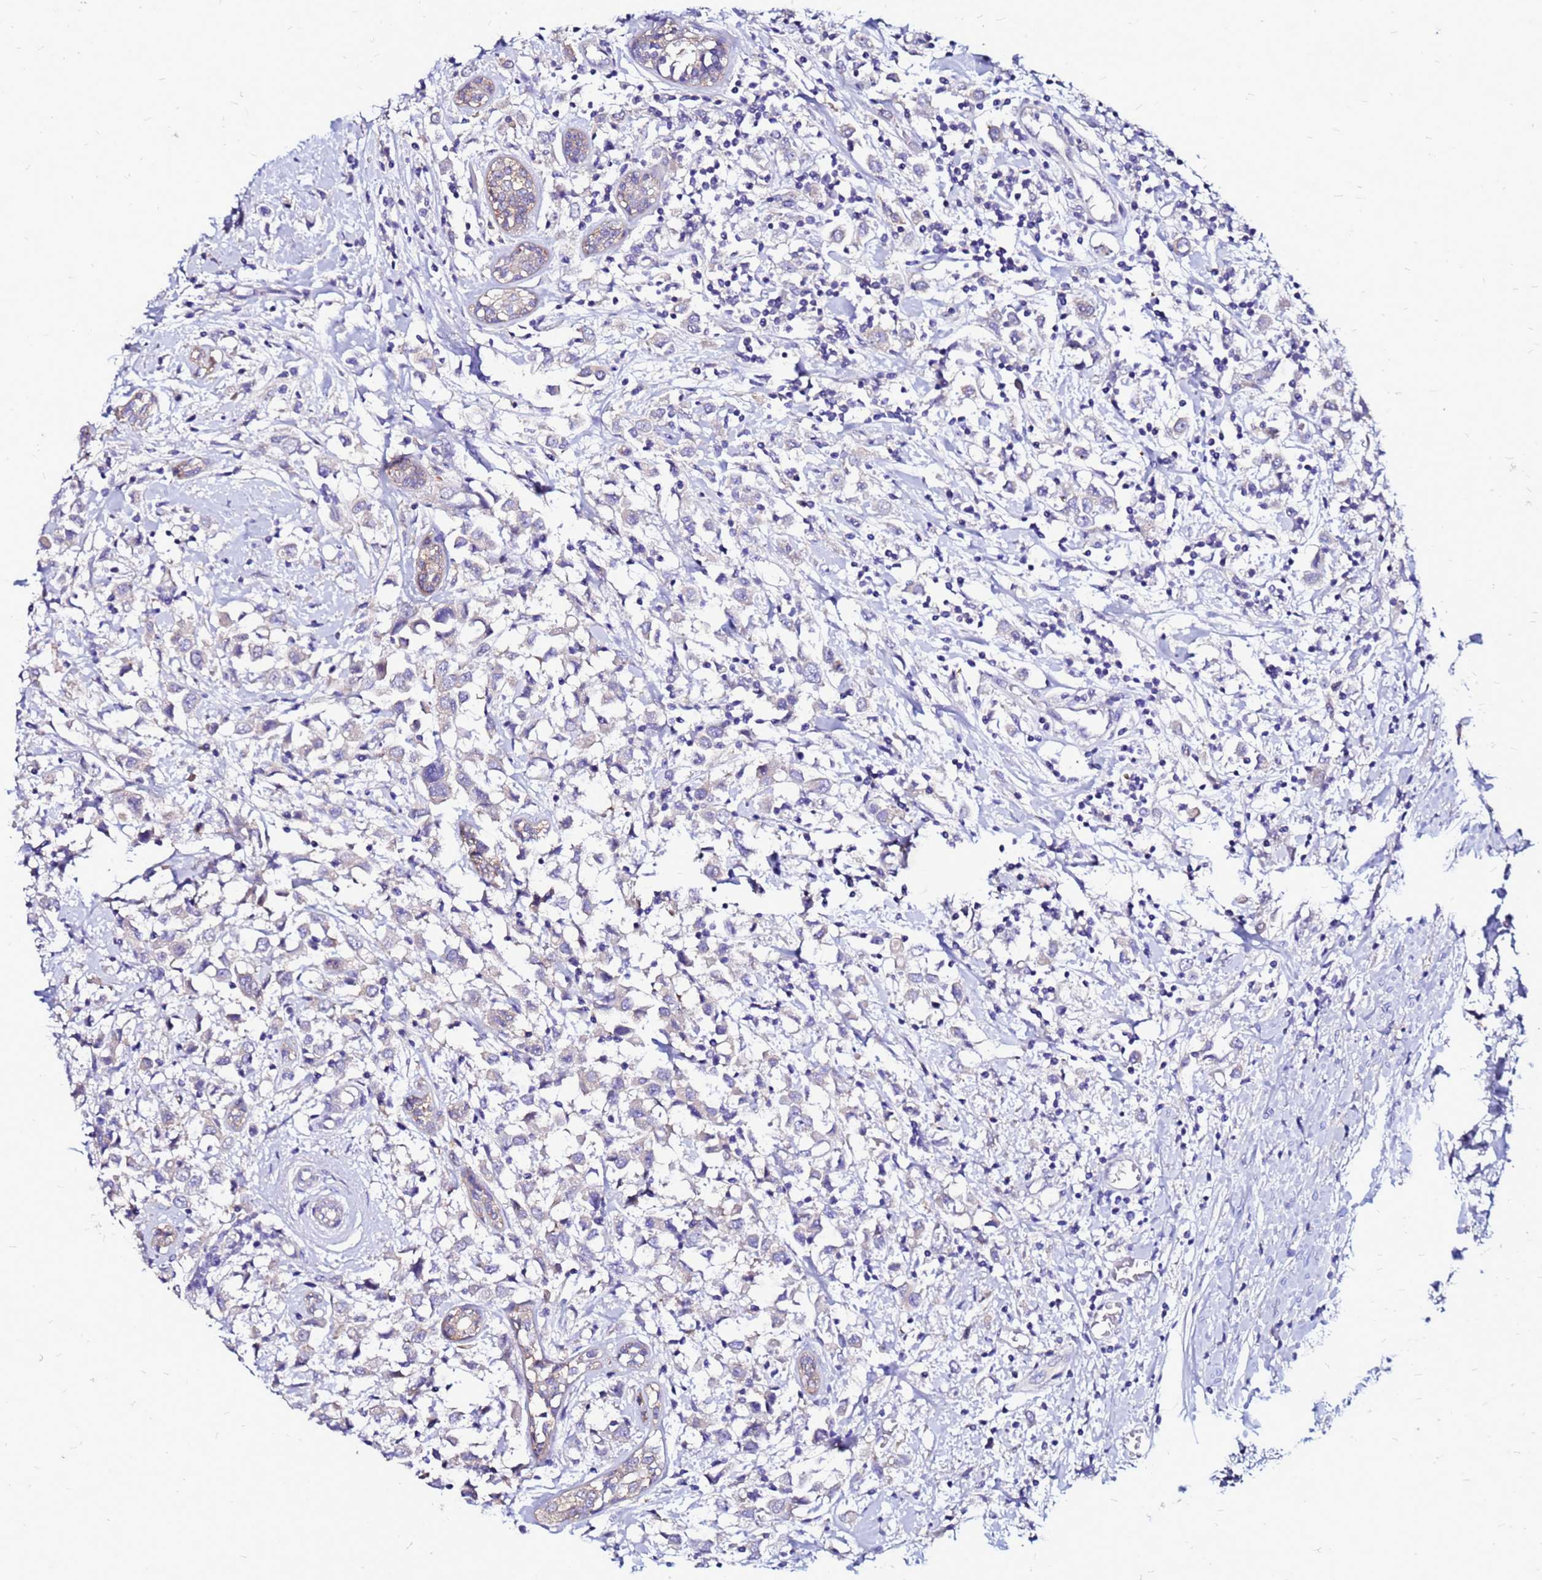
{"staining": {"intensity": "negative", "quantity": "none", "location": "none"}, "tissue": "breast cancer", "cell_type": "Tumor cells", "image_type": "cancer", "snomed": [{"axis": "morphology", "description": "Duct carcinoma"}, {"axis": "topography", "description": "Breast"}], "caption": "This is an immunohistochemistry photomicrograph of human breast cancer. There is no expression in tumor cells.", "gene": "ARHGEF5", "patient": {"sex": "female", "age": 61}}